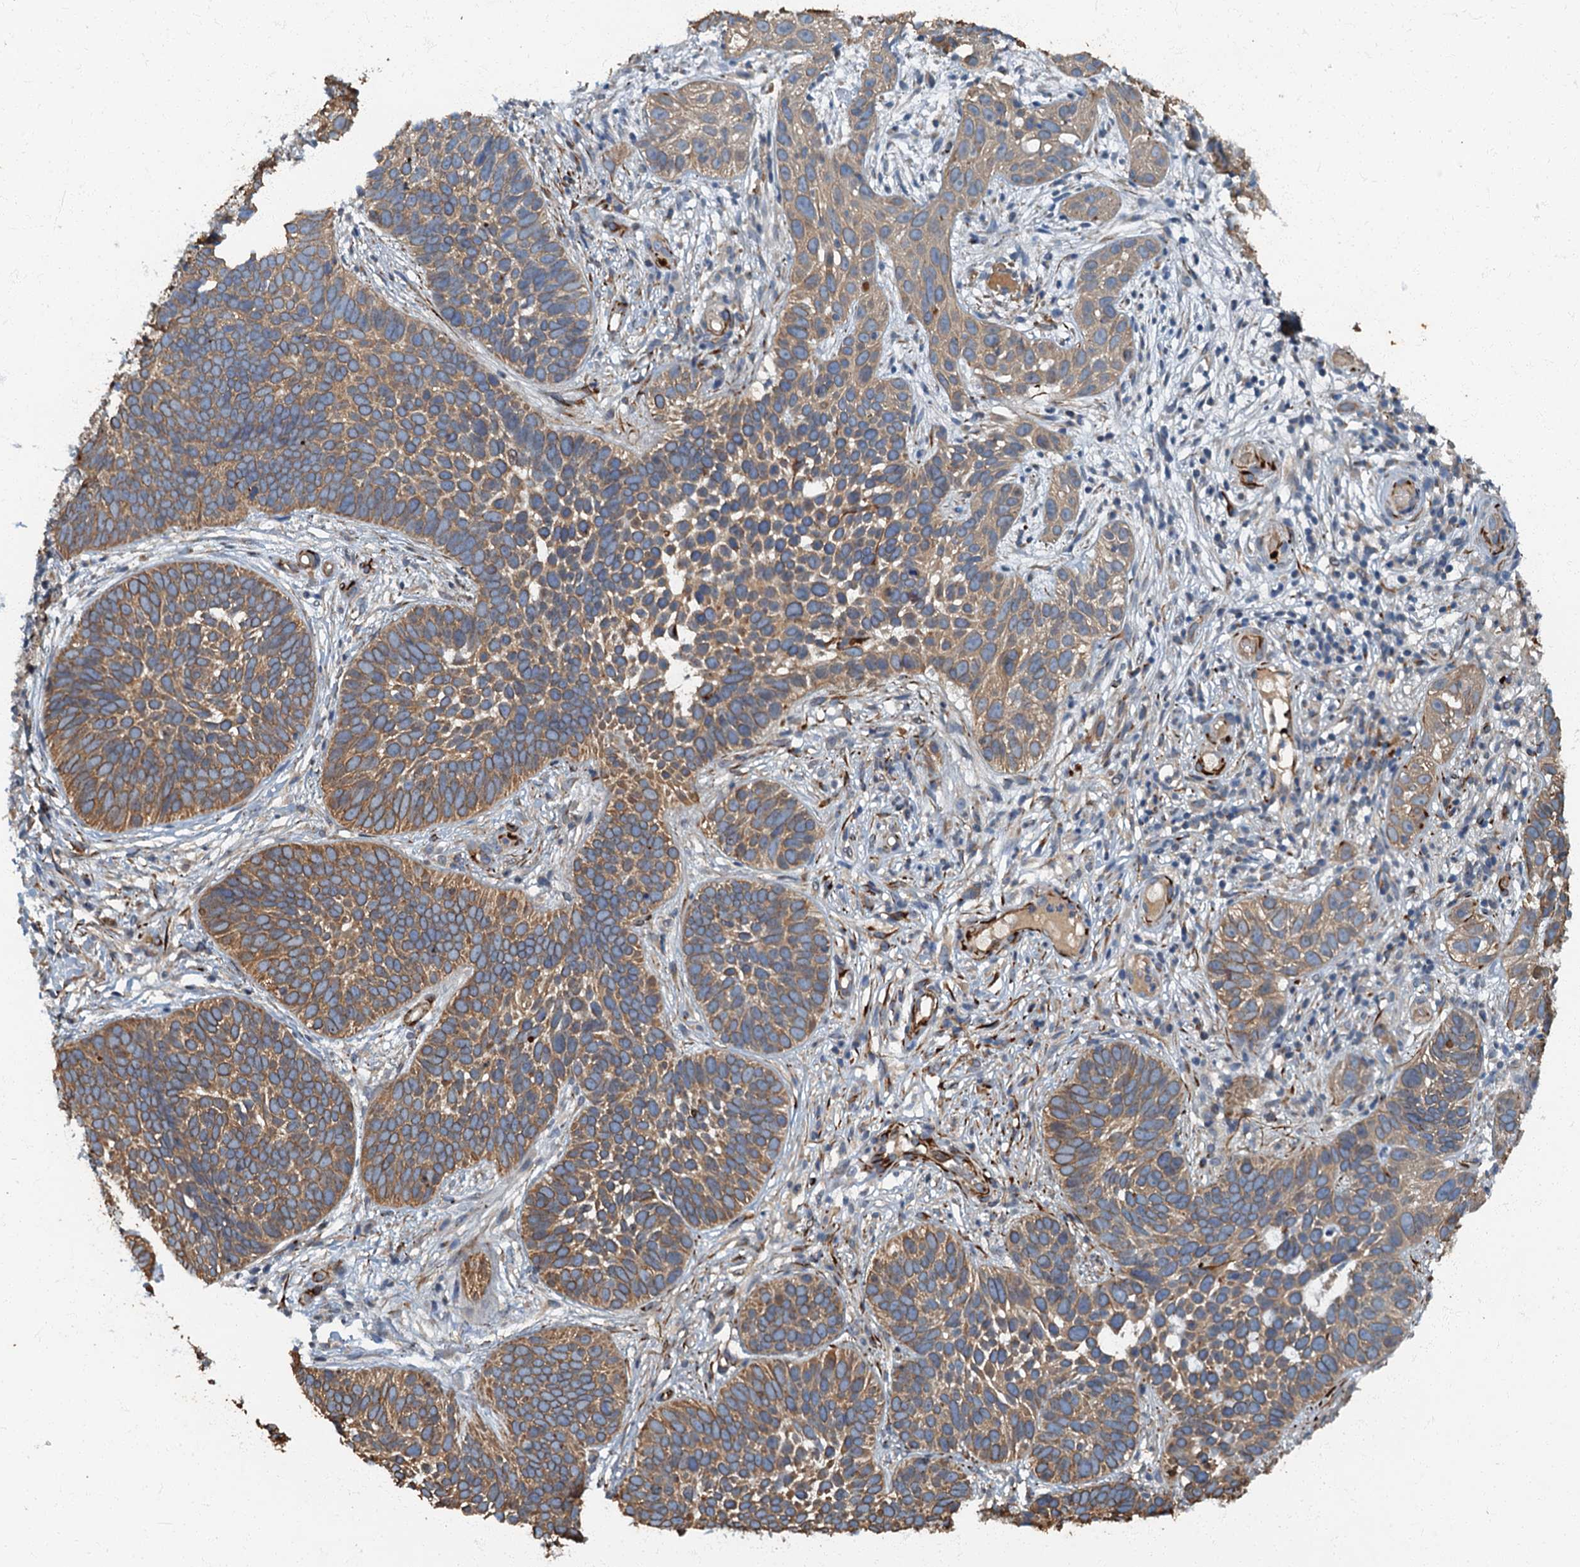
{"staining": {"intensity": "moderate", "quantity": ">75%", "location": "cytoplasmic/membranous"}, "tissue": "skin cancer", "cell_type": "Tumor cells", "image_type": "cancer", "snomed": [{"axis": "morphology", "description": "Basal cell carcinoma"}, {"axis": "topography", "description": "Skin"}], "caption": "DAB immunohistochemical staining of basal cell carcinoma (skin) demonstrates moderate cytoplasmic/membranous protein positivity in approximately >75% of tumor cells.", "gene": "ARL11", "patient": {"sex": "male", "age": 89}}